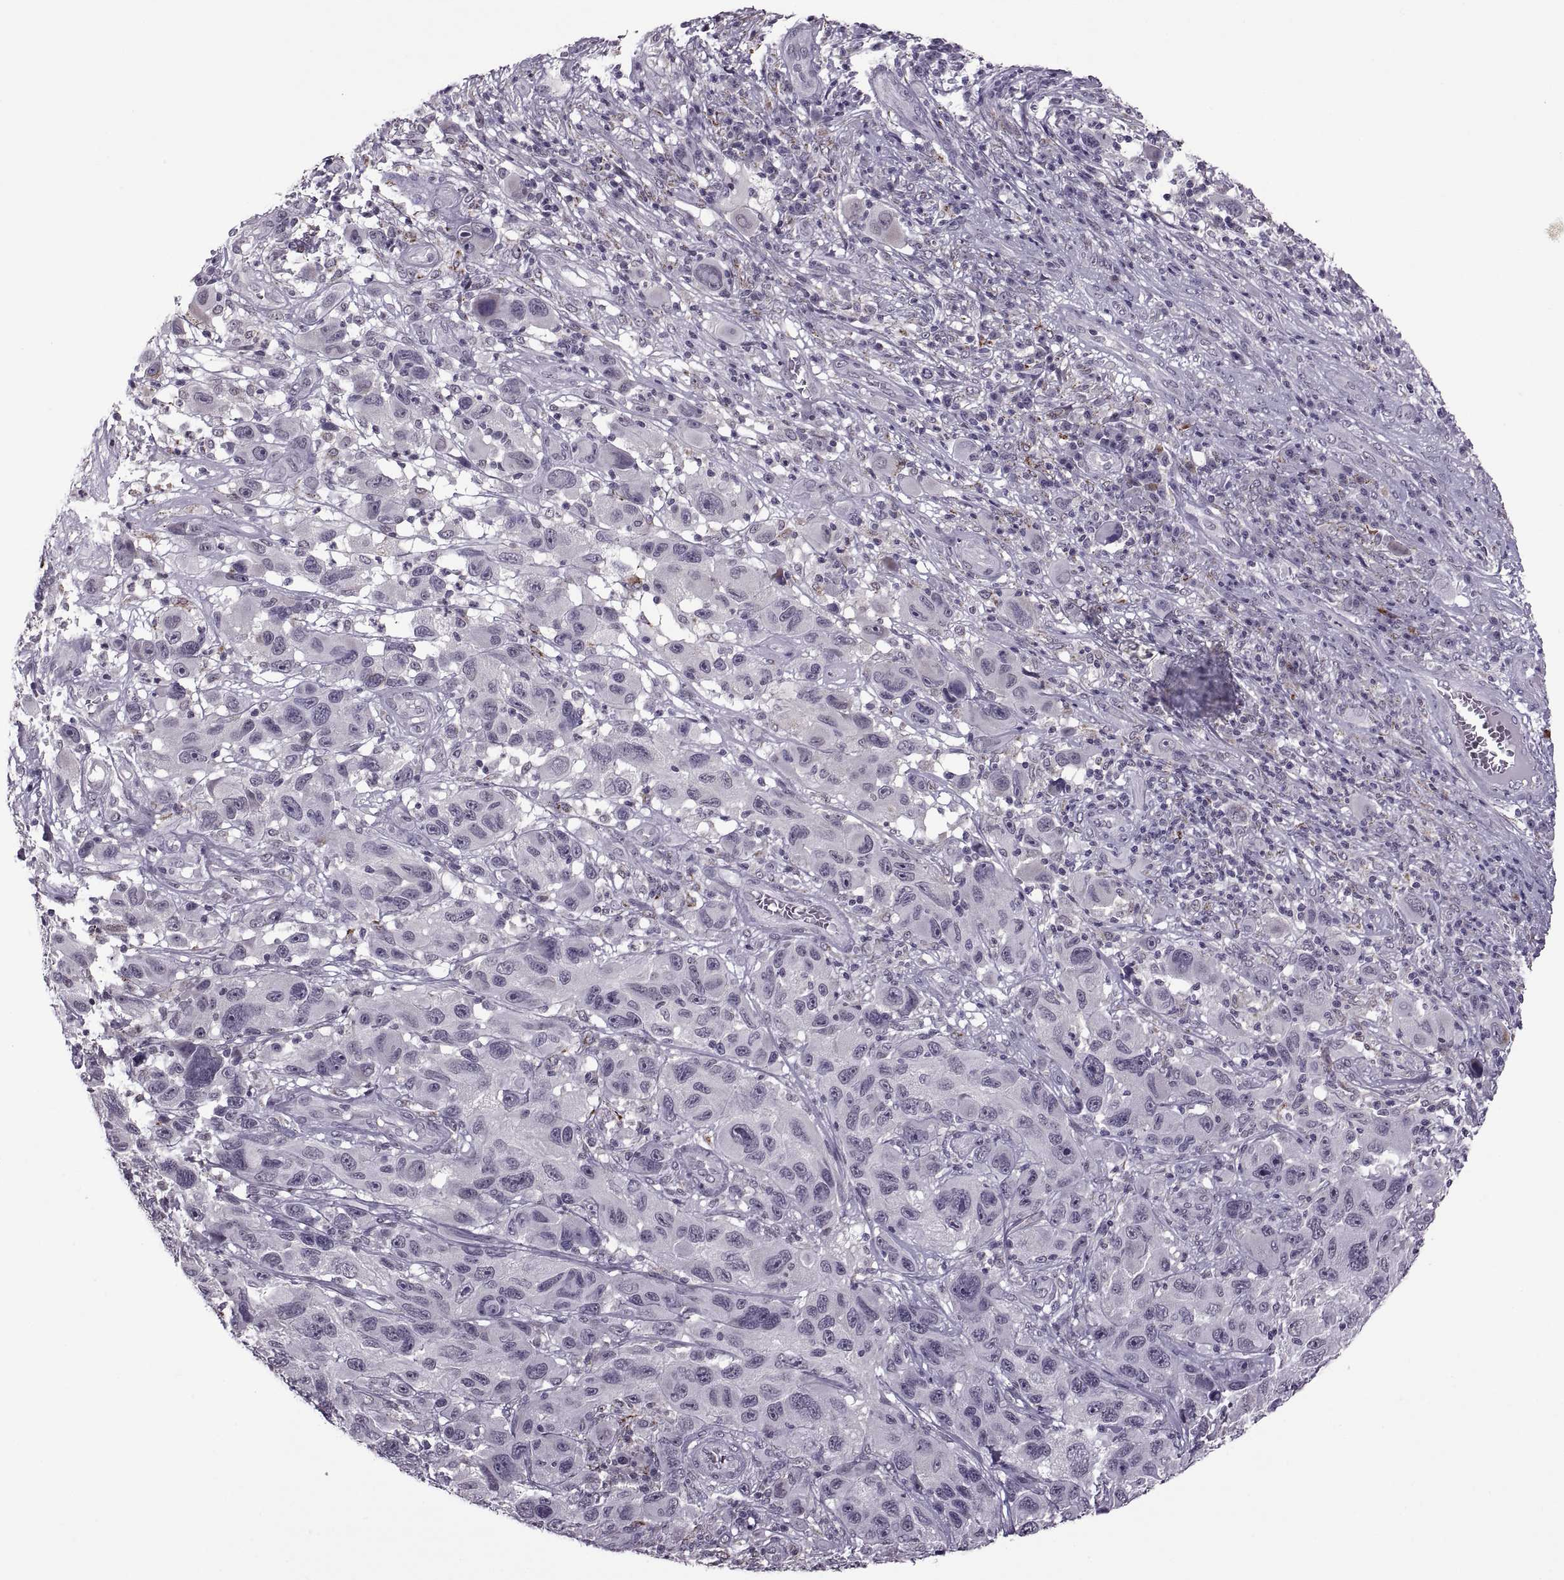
{"staining": {"intensity": "negative", "quantity": "none", "location": "none"}, "tissue": "melanoma", "cell_type": "Tumor cells", "image_type": "cancer", "snomed": [{"axis": "morphology", "description": "Malignant melanoma, NOS"}, {"axis": "topography", "description": "Skin"}], "caption": "DAB (3,3'-diaminobenzidine) immunohistochemical staining of malignant melanoma shows no significant expression in tumor cells.", "gene": "OTP", "patient": {"sex": "male", "age": 53}}